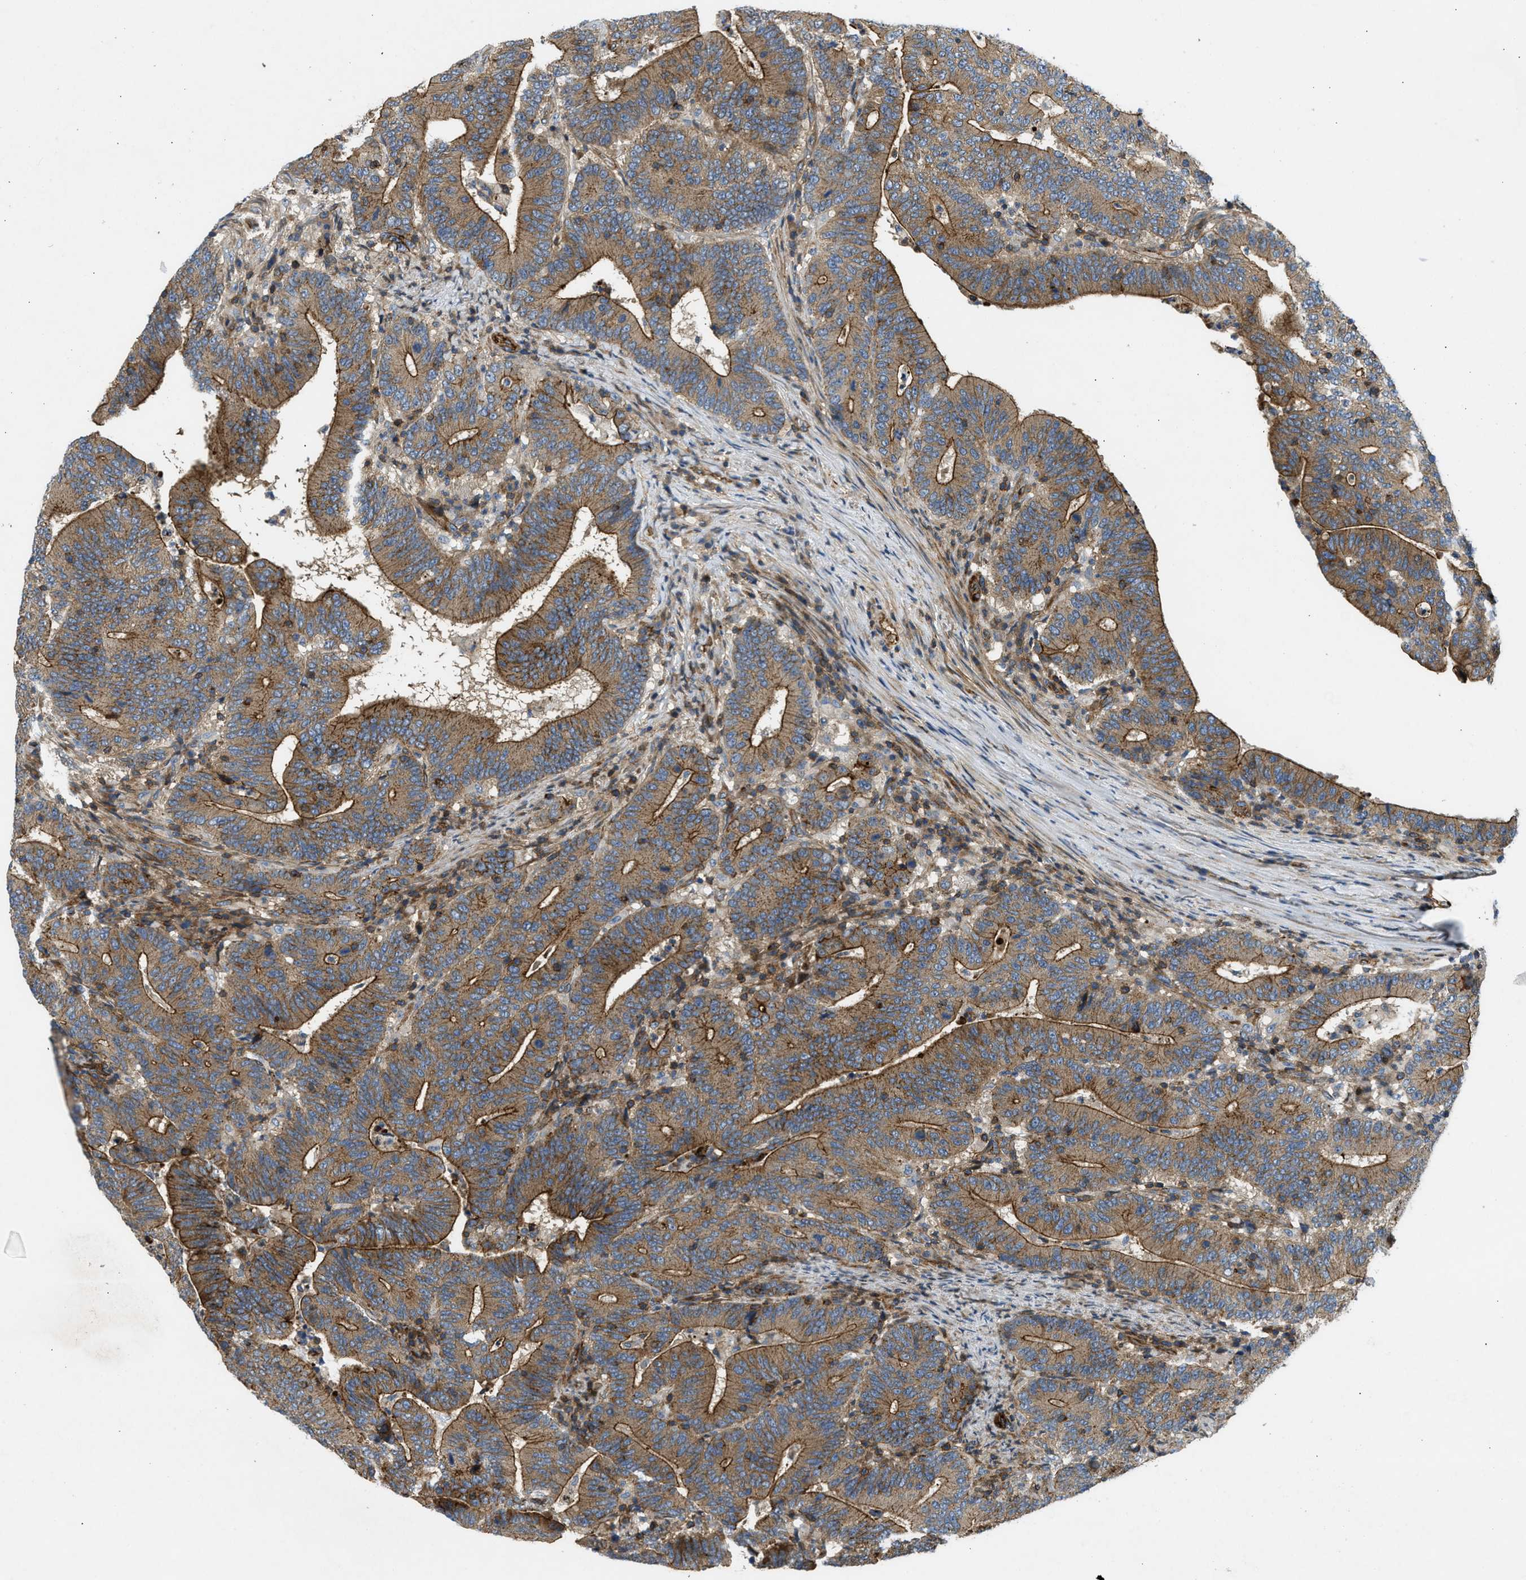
{"staining": {"intensity": "strong", "quantity": ">75%", "location": "cytoplasmic/membranous"}, "tissue": "colorectal cancer", "cell_type": "Tumor cells", "image_type": "cancer", "snomed": [{"axis": "morphology", "description": "Adenocarcinoma, NOS"}, {"axis": "topography", "description": "Colon"}], "caption": "Human colorectal cancer stained with a brown dye displays strong cytoplasmic/membranous positive positivity in approximately >75% of tumor cells.", "gene": "NYNRIN", "patient": {"sex": "female", "age": 66}}